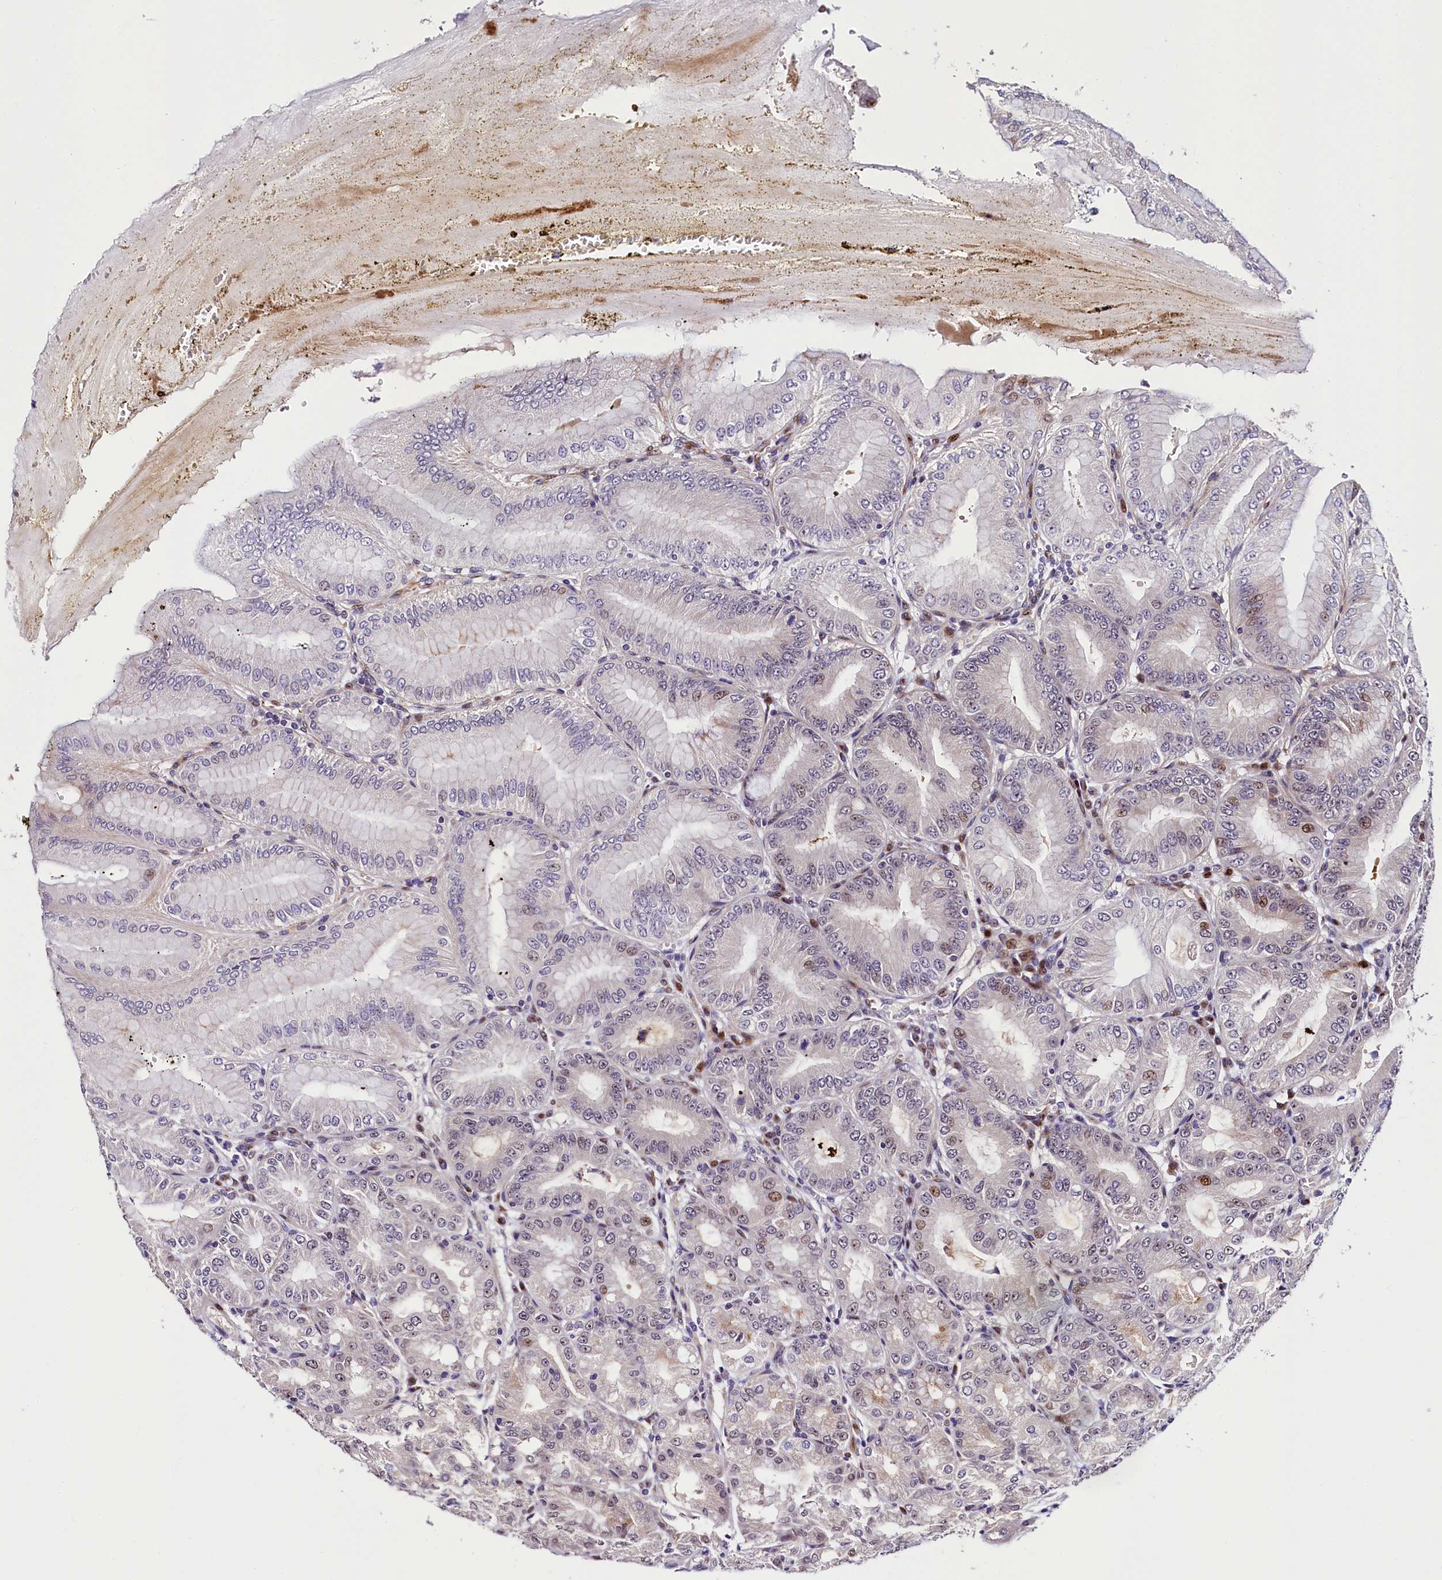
{"staining": {"intensity": "strong", "quantity": "<25%", "location": "cytoplasmic/membranous,nuclear"}, "tissue": "stomach", "cell_type": "Glandular cells", "image_type": "normal", "snomed": [{"axis": "morphology", "description": "Normal tissue, NOS"}, {"axis": "topography", "description": "Stomach, lower"}], "caption": "Protein positivity by immunohistochemistry (IHC) exhibits strong cytoplasmic/membranous,nuclear positivity in about <25% of glandular cells in normal stomach. Immunohistochemistry stains the protein in brown and the nuclei are stained blue.", "gene": "TRMT112", "patient": {"sex": "male", "age": 71}}